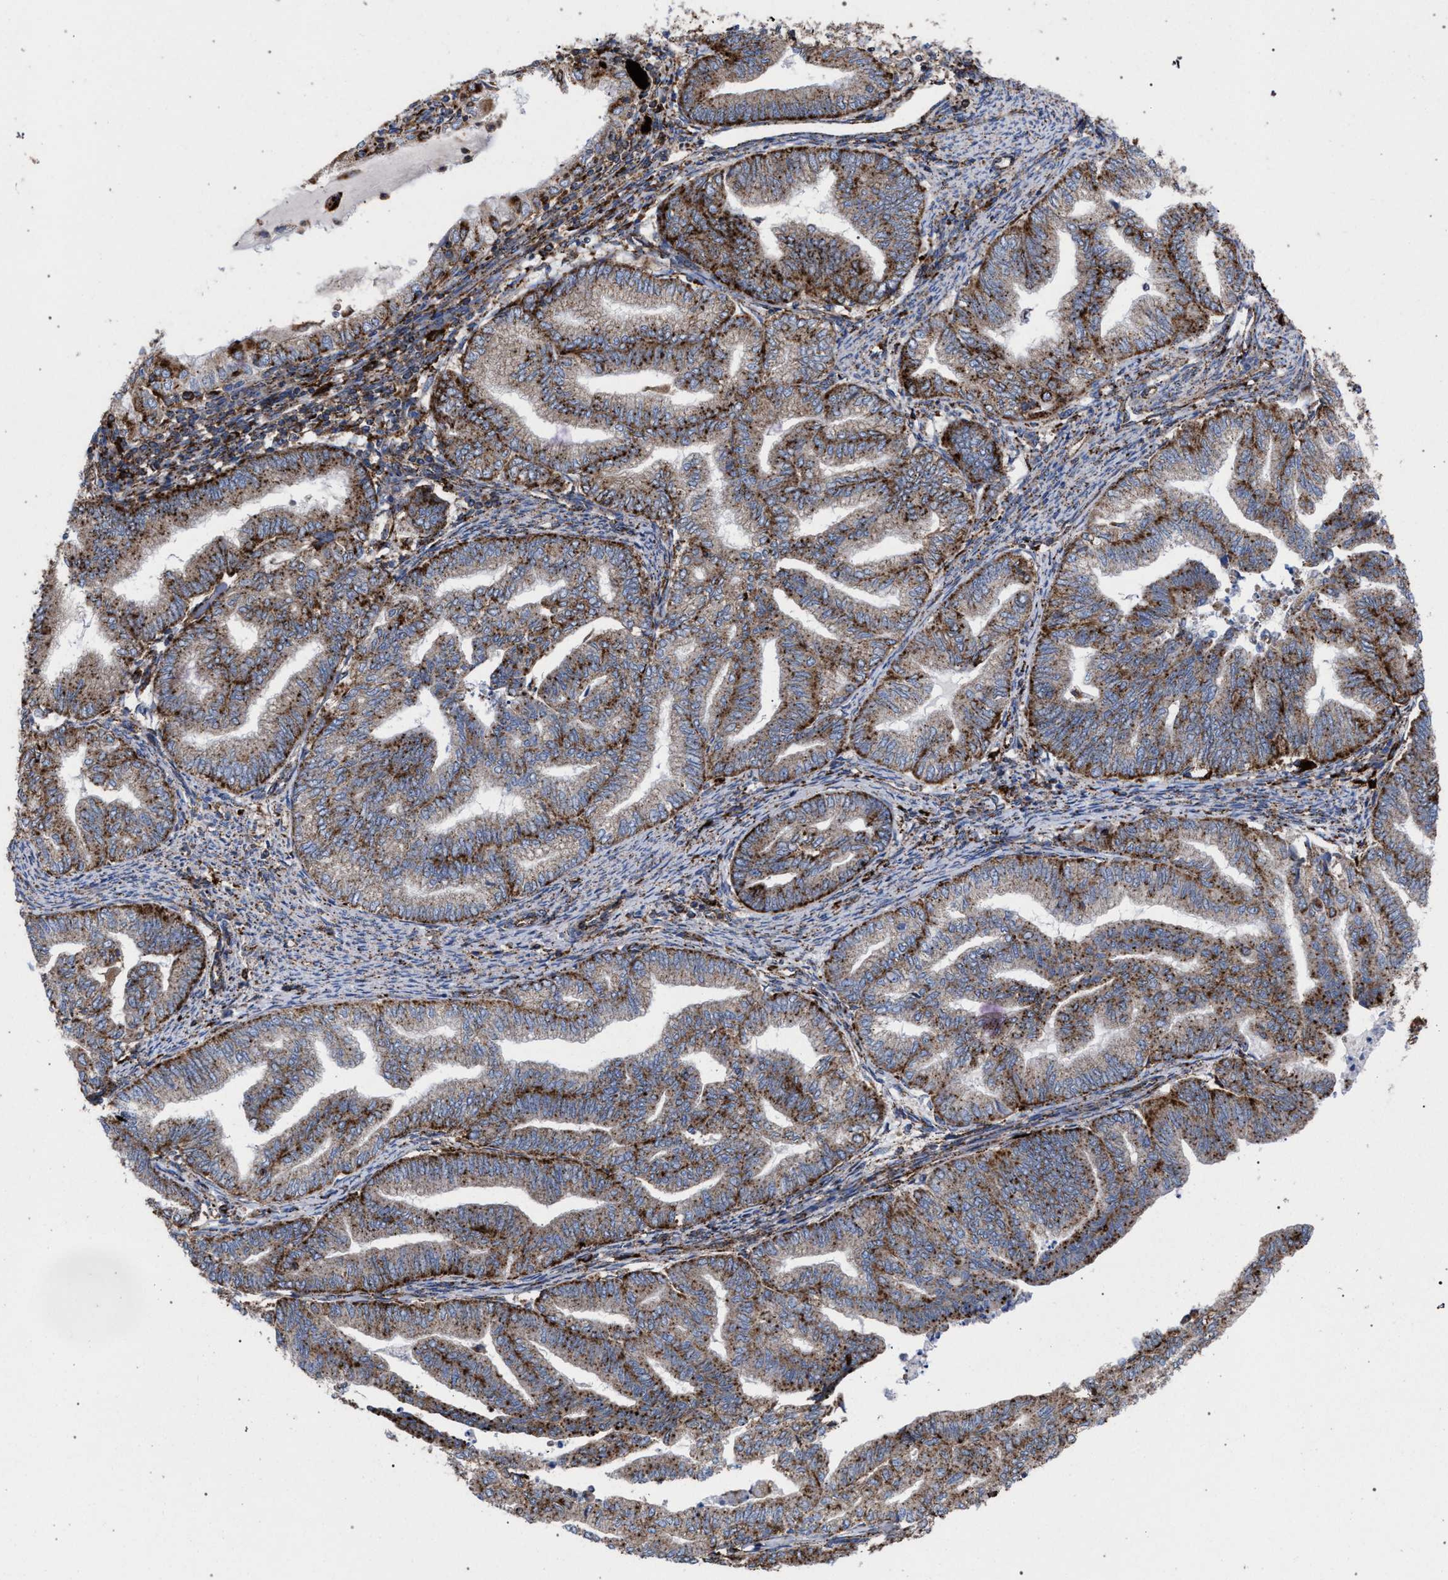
{"staining": {"intensity": "moderate", "quantity": ">75%", "location": "cytoplasmic/membranous"}, "tissue": "endometrial cancer", "cell_type": "Tumor cells", "image_type": "cancer", "snomed": [{"axis": "morphology", "description": "Adenocarcinoma, NOS"}, {"axis": "topography", "description": "Endometrium"}], "caption": "IHC image of neoplastic tissue: human endometrial cancer (adenocarcinoma) stained using immunohistochemistry (IHC) shows medium levels of moderate protein expression localized specifically in the cytoplasmic/membranous of tumor cells, appearing as a cytoplasmic/membranous brown color.", "gene": "PPT1", "patient": {"sex": "female", "age": 79}}